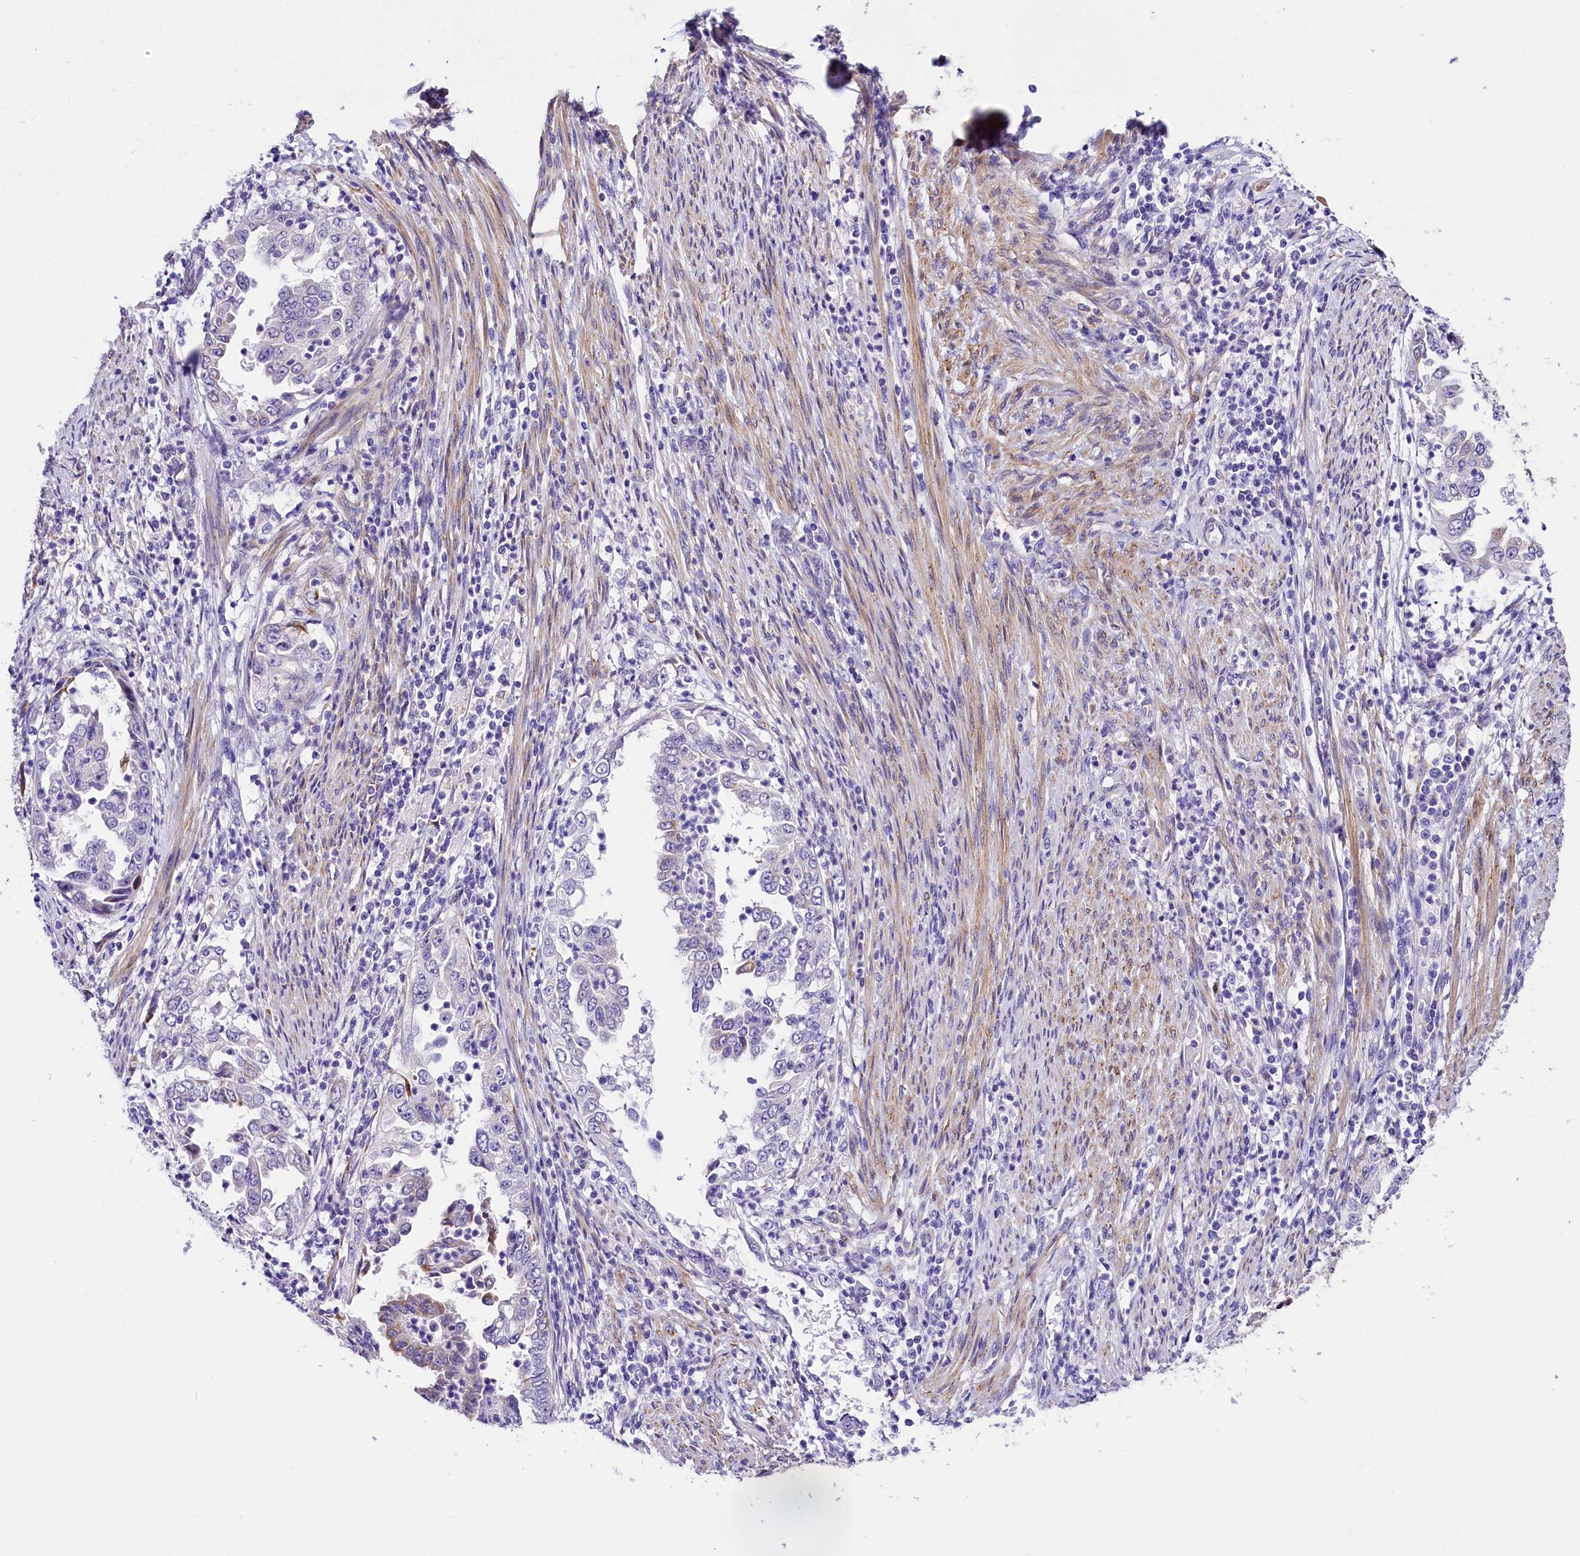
{"staining": {"intensity": "negative", "quantity": "none", "location": "none"}, "tissue": "endometrial cancer", "cell_type": "Tumor cells", "image_type": "cancer", "snomed": [{"axis": "morphology", "description": "Adenocarcinoma, NOS"}, {"axis": "topography", "description": "Endometrium"}], "caption": "IHC of human endometrial adenocarcinoma demonstrates no staining in tumor cells.", "gene": "ITGA1", "patient": {"sex": "female", "age": 85}}